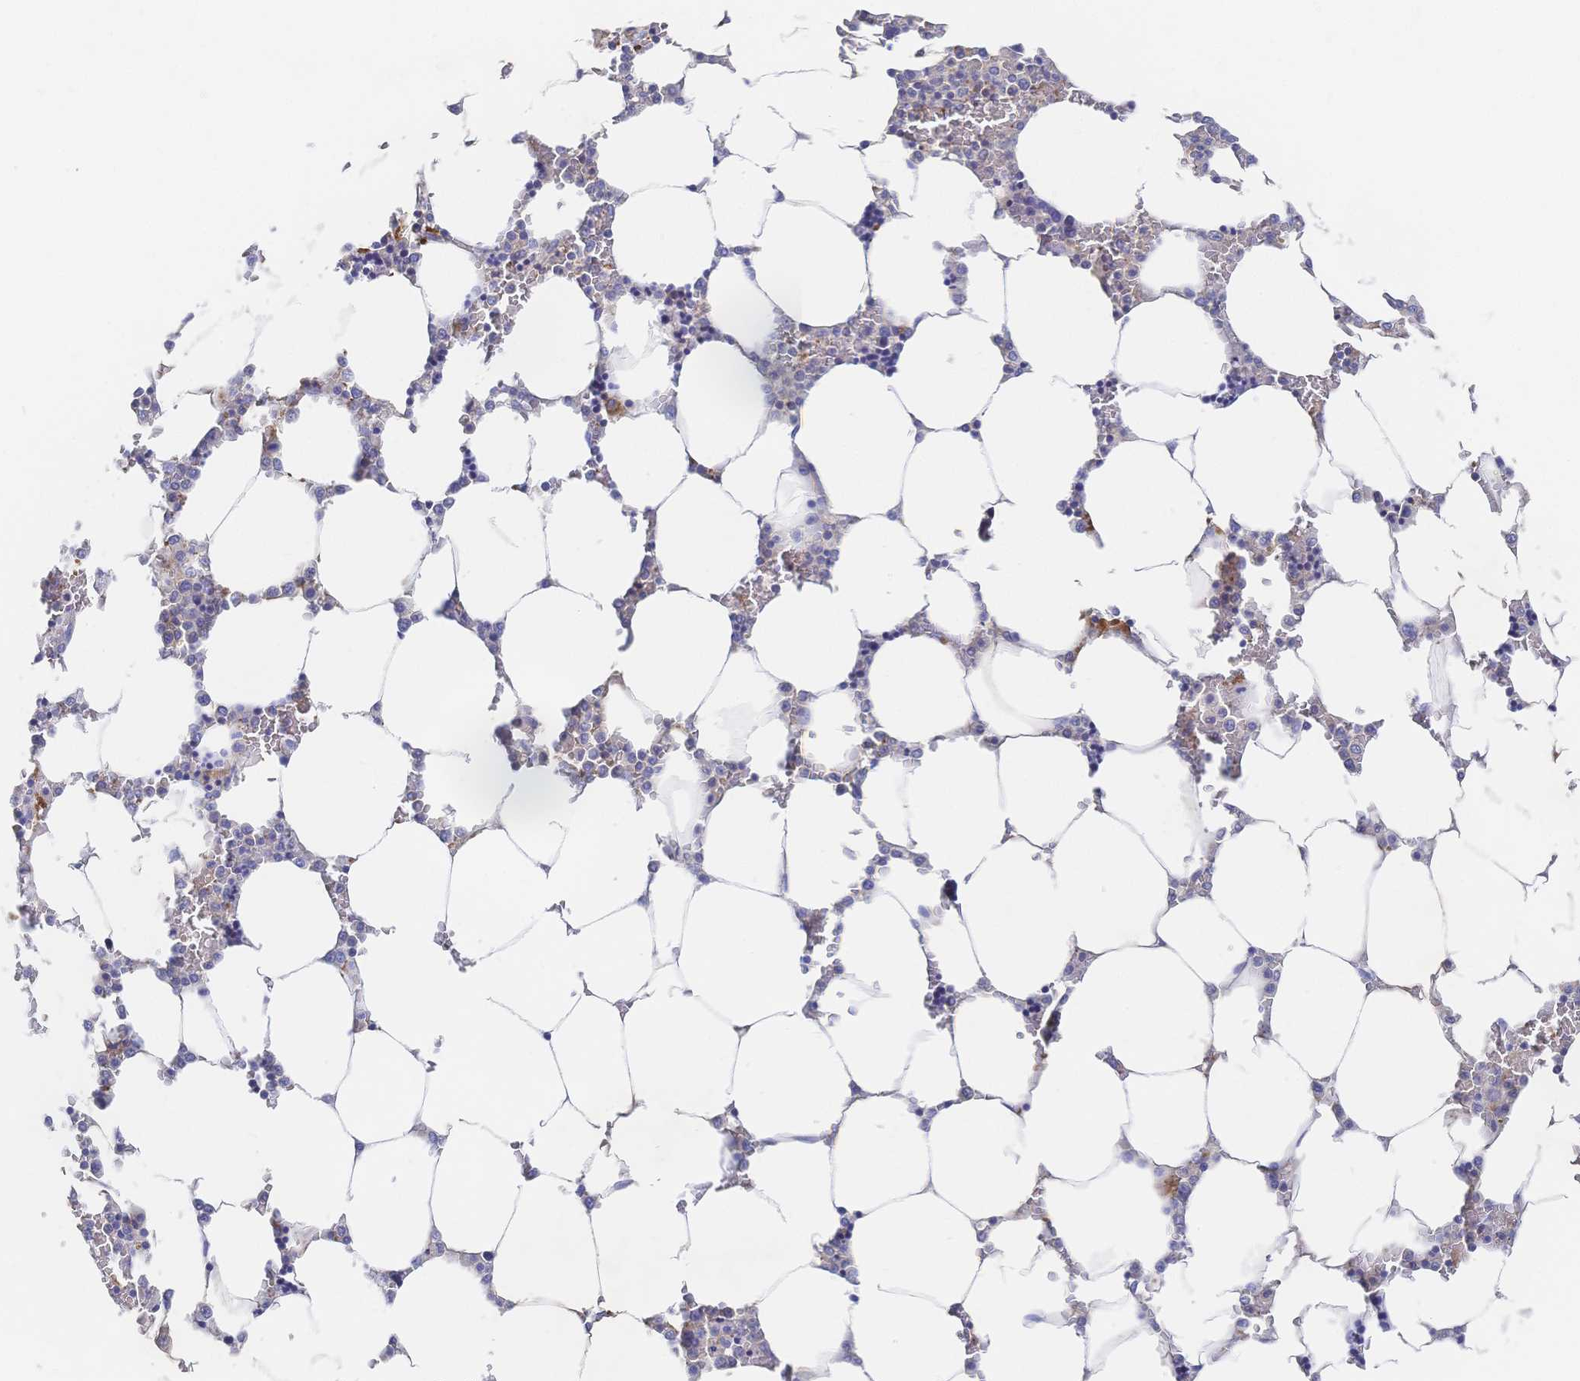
{"staining": {"intensity": "strong", "quantity": "<25%", "location": "cytoplasmic/membranous"}, "tissue": "bone marrow", "cell_type": "Hematopoietic cells", "image_type": "normal", "snomed": [{"axis": "morphology", "description": "Normal tissue, NOS"}, {"axis": "topography", "description": "Bone marrow"}], "caption": "Benign bone marrow shows strong cytoplasmic/membranous expression in about <25% of hematopoietic cells, visualized by immunohistochemistry.", "gene": "F11R", "patient": {"sex": "male", "age": 64}}